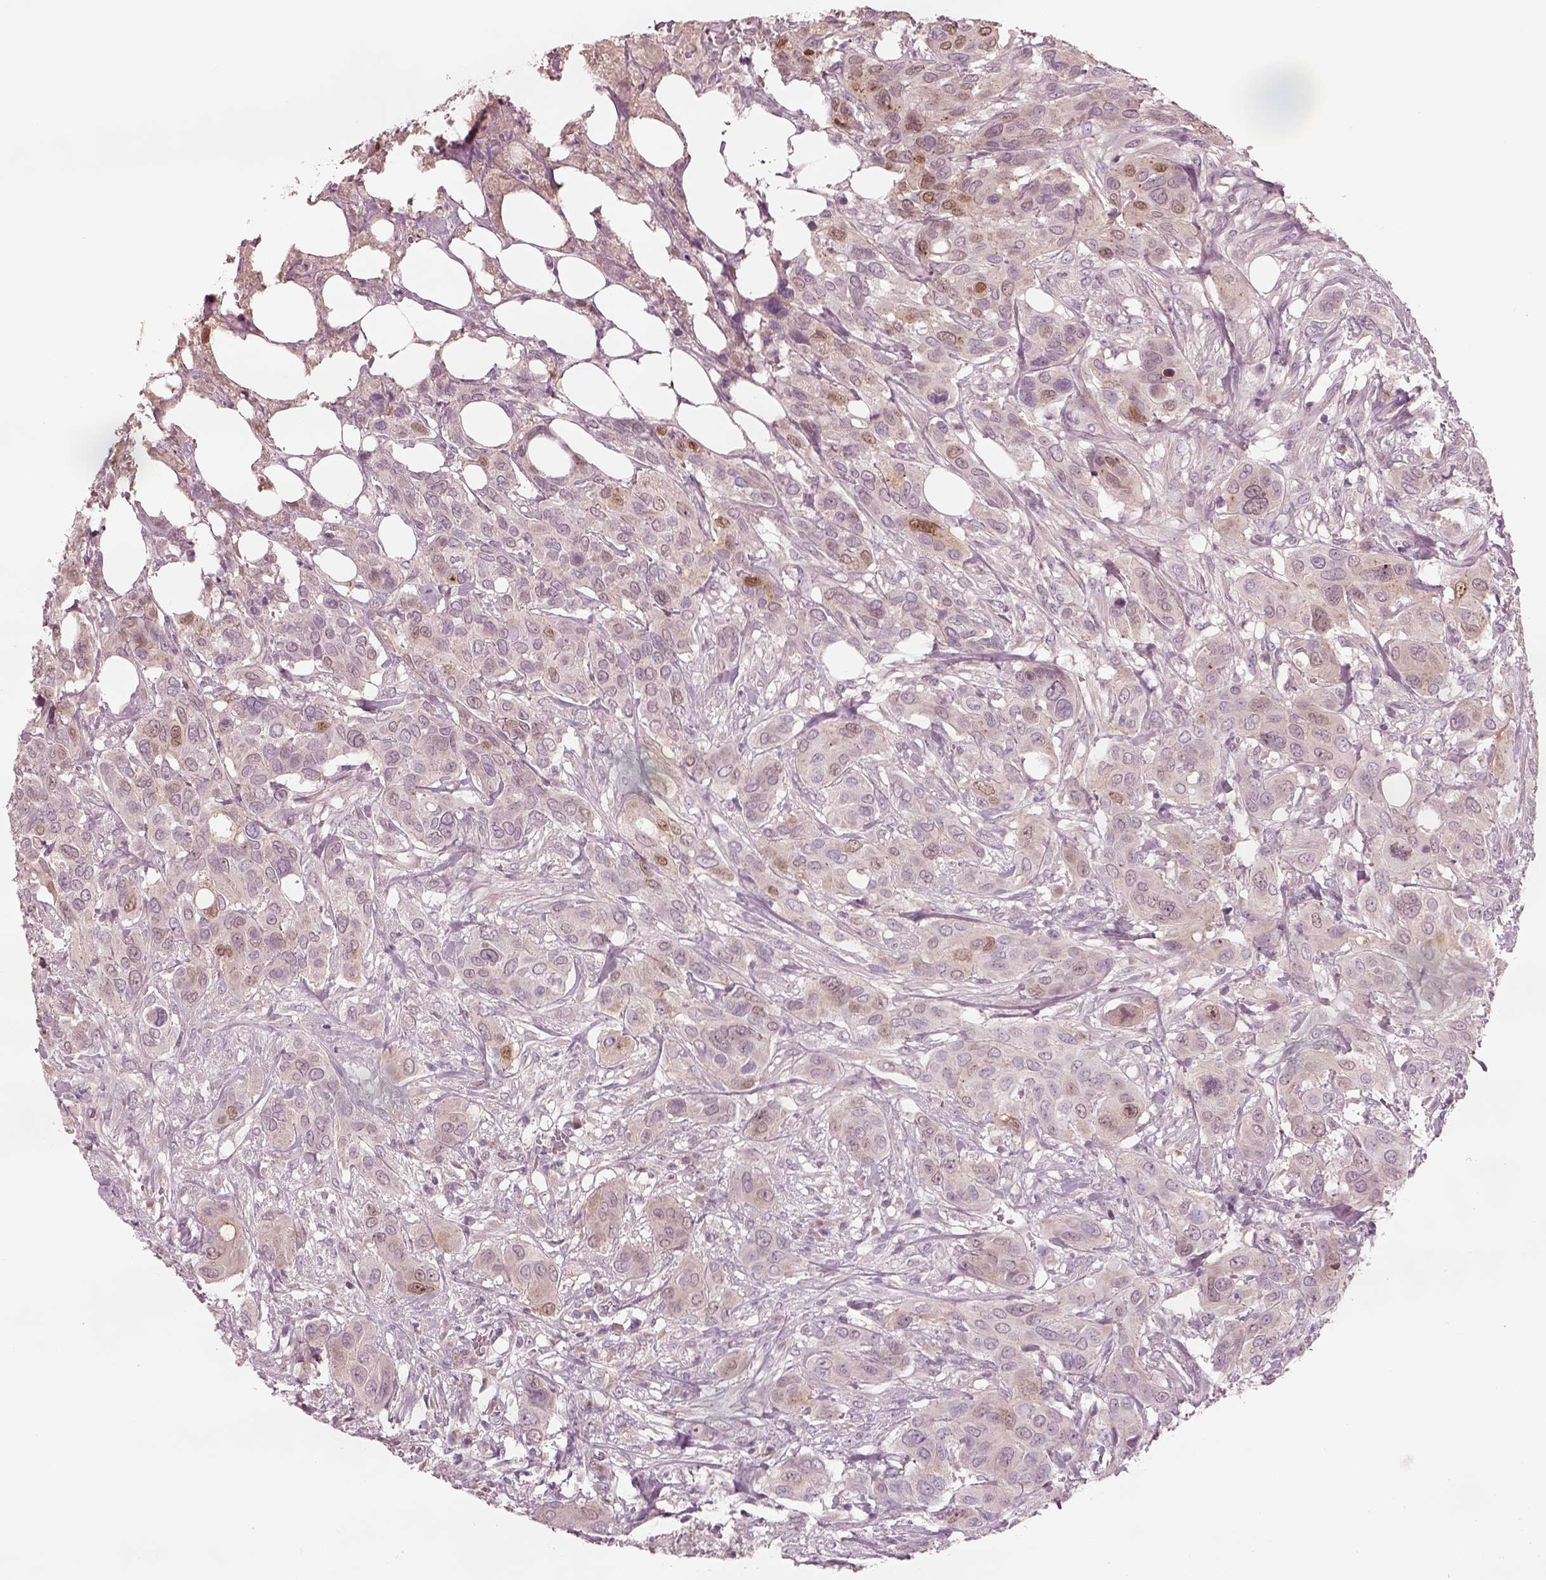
{"staining": {"intensity": "moderate", "quantity": "<25%", "location": "cytoplasmic/membranous,nuclear"}, "tissue": "urothelial cancer", "cell_type": "Tumor cells", "image_type": "cancer", "snomed": [{"axis": "morphology", "description": "Urothelial carcinoma, NOS"}, {"axis": "morphology", "description": "Urothelial carcinoma, High grade"}, {"axis": "topography", "description": "Urinary bladder"}], "caption": "A brown stain highlights moderate cytoplasmic/membranous and nuclear expression of a protein in transitional cell carcinoma tumor cells.", "gene": "SDCBP2", "patient": {"sex": "male", "age": 63}}